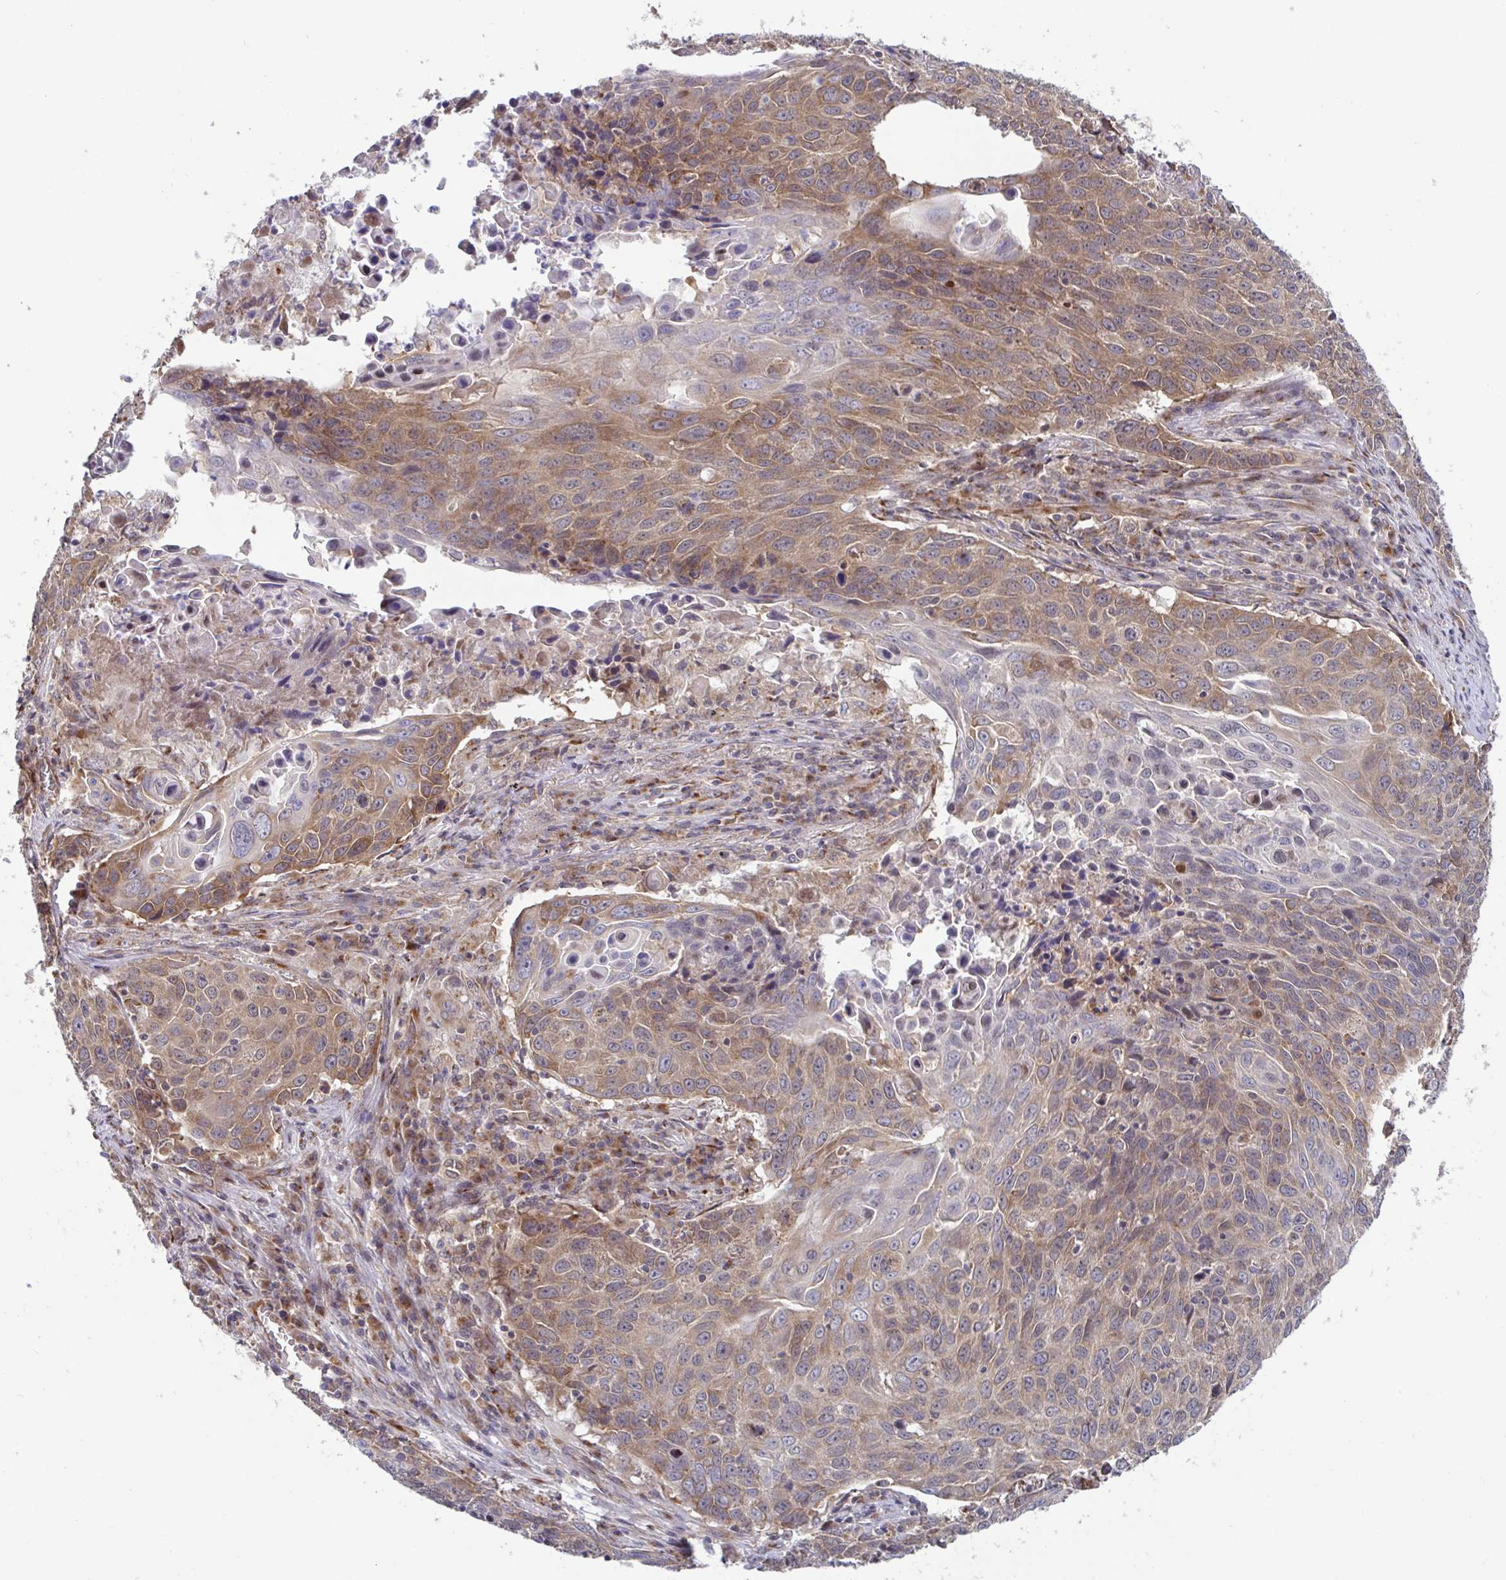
{"staining": {"intensity": "moderate", "quantity": ">75%", "location": "cytoplasmic/membranous"}, "tissue": "lung cancer", "cell_type": "Tumor cells", "image_type": "cancer", "snomed": [{"axis": "morphology", "description": "Squamous cell carcinoma, NOS"}, {"axis": "topography", "description": "Lung"}], "caption": "Immunohistochemistry (IHC) histopathology image of neoplastic tissue: human lung cancer (squamous cell carcinoma) stained using immunohistochemistry displays medium levels of moderate protein expression localized specifically in the cytoplasmic/membranous of tumor cells, appearing as a cytoplasmic/membranous brown color.", "gene": "ATP5MJ", "patient": {"sex": "male", "age": 78}}